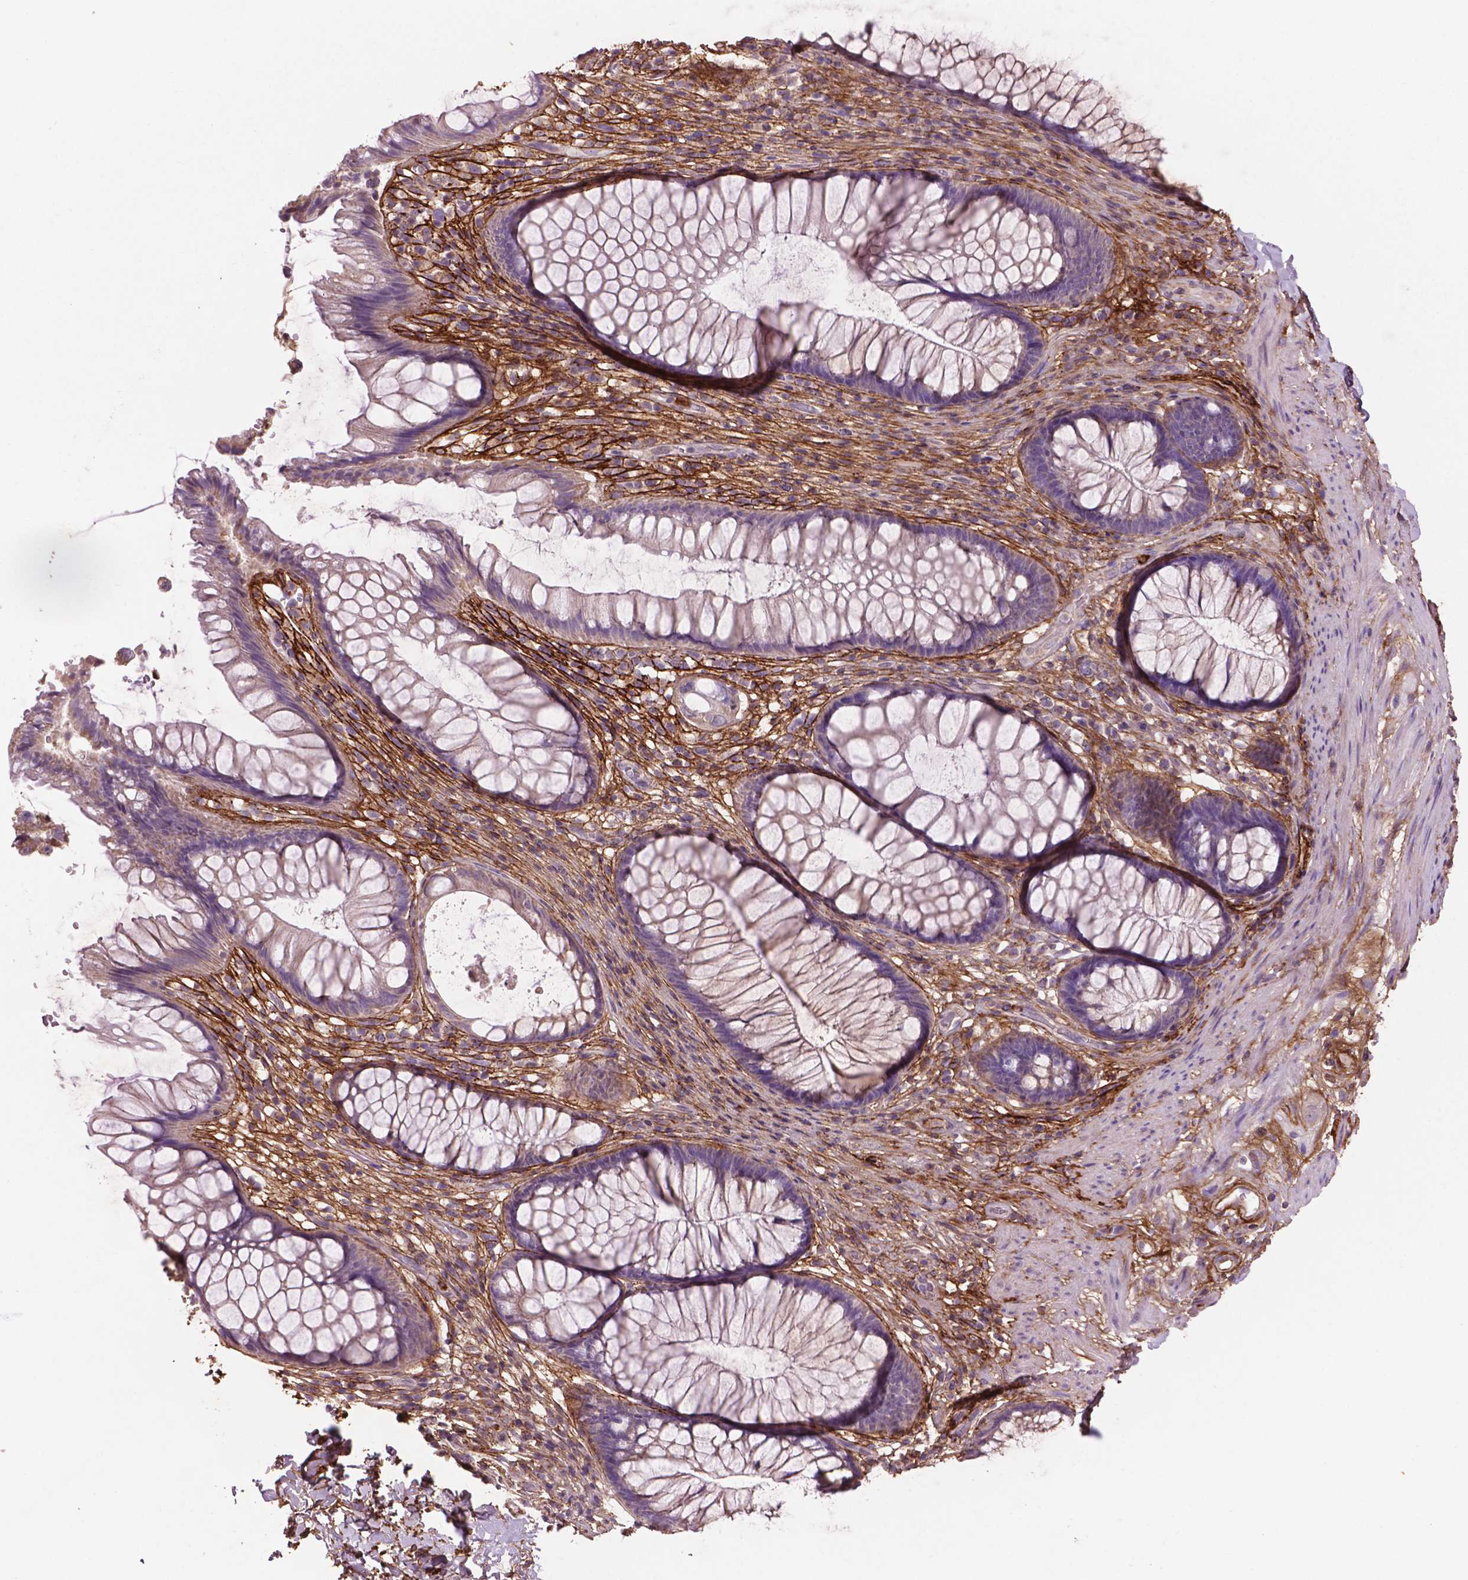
{"staining": {"intensity": "negative", "quantity": "none", "location": "none"}, "tissue": "rectum", "cell_type": "Glandular cells", "image_type": "normal", "snomed": [{"axis": "morphology", "description": "Normal tissue, NOS"}, {"axis": "topography", "description": "Smooth muscle"}, {"axis": "topography", "description": "Rectum"}], "caption": "There is no significant staining in glandular cells of rectum. (Stains: DAB (3,3'-diaminobenzidine) immunohistochemistry (IHC) with hematoxylin counter stain, Microscopy: brightfield microscopy at high magnification).", "gene": "LRRC3C", "patient": {"sex": "male", "age": 53}}